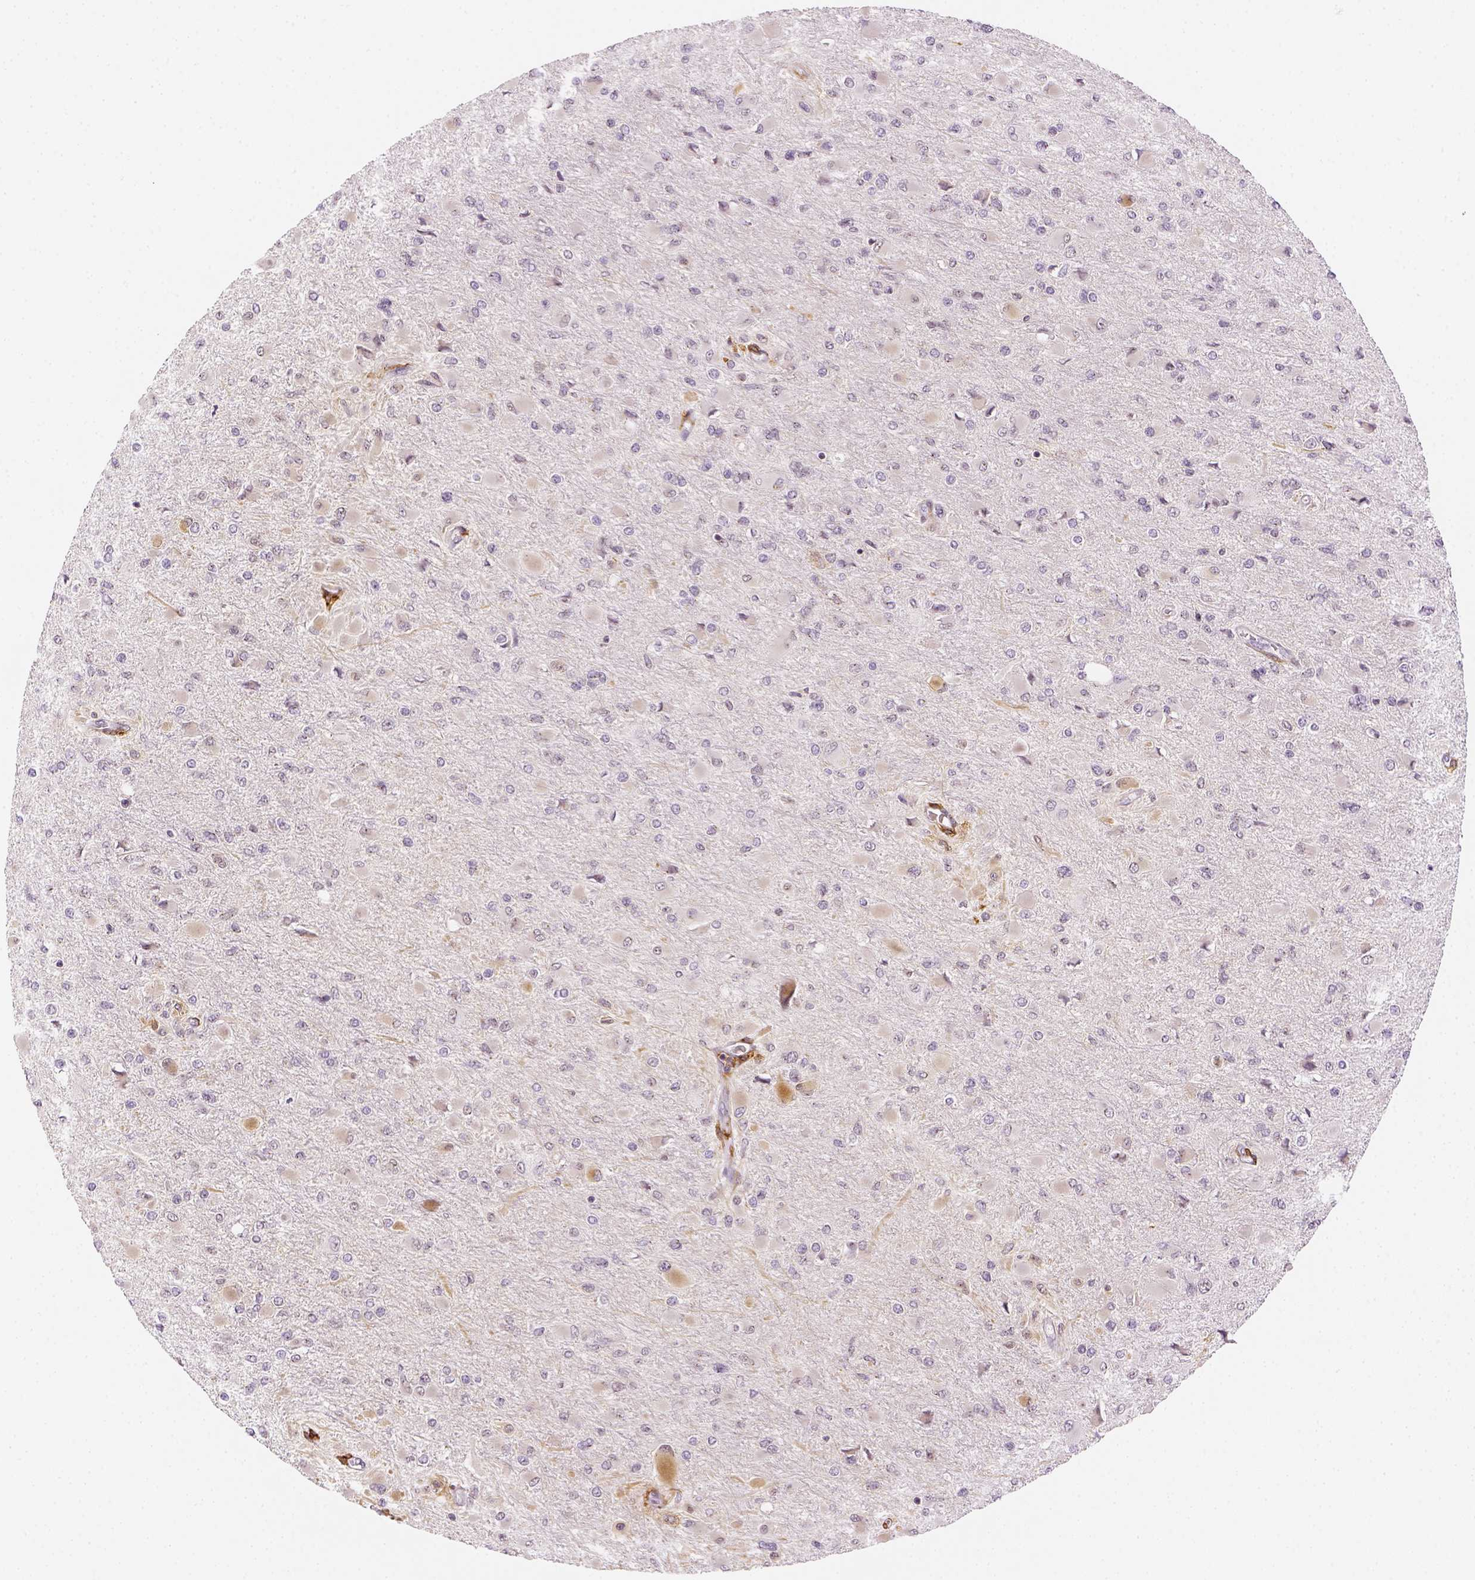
{"staining": {"intensity": "negative", "quantity": "none", "location": "none"}, "tissue": "glioma", "cell_type": "Tumor cells", "image_type": "cancer", "snomed": [{"axis": "morphology", "description": "Glioma, malignant, High grade"}, {"axis": "topography", "description": "Cerebral cortex"}], "caption": "Protein analysis of glioma shows no significant expression in tumor cells.", "gene": "CD14", "patient": {"sex": "female", "age": 36}}